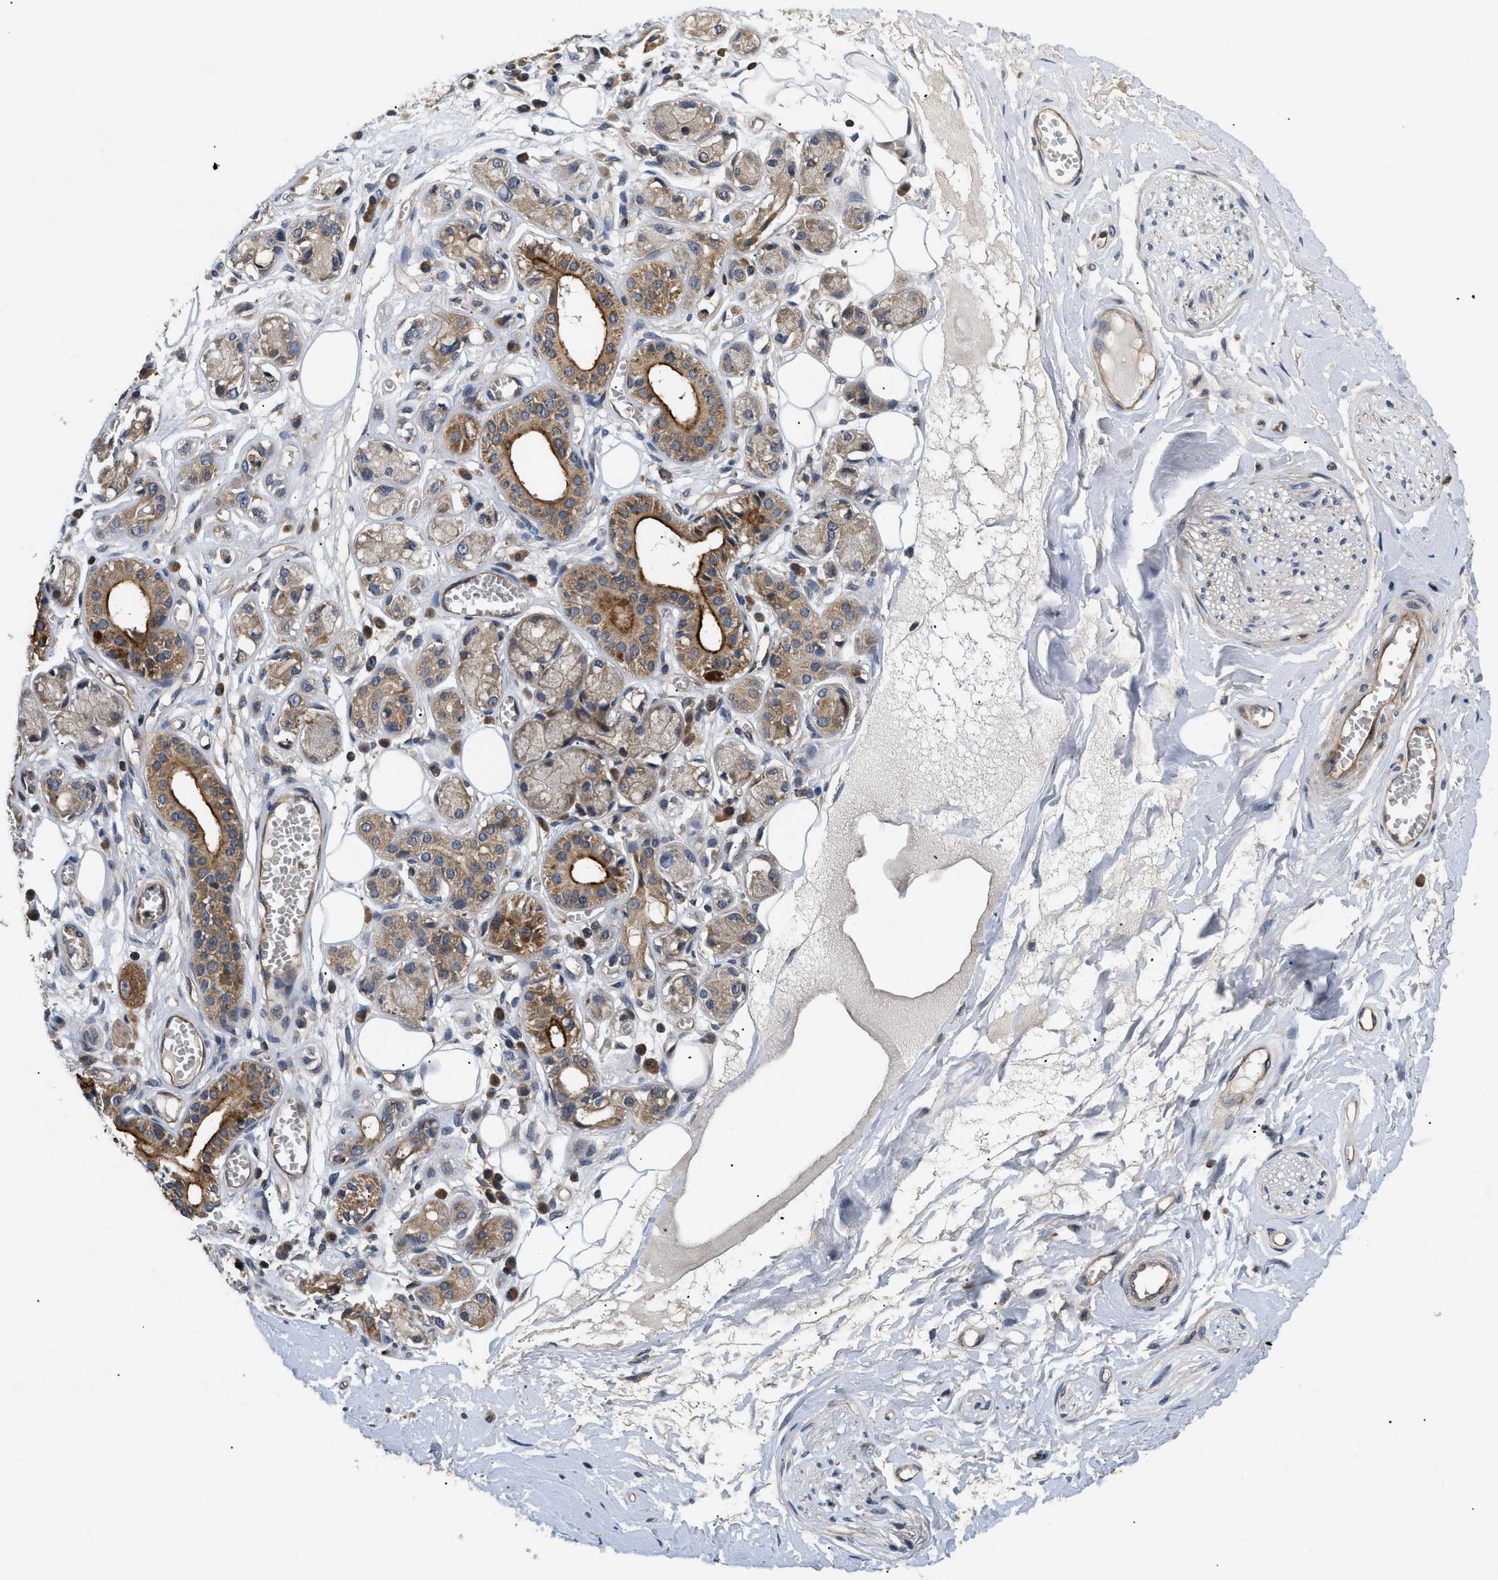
{"staining": {"intensity": "negative", "quantity": "none", "location": "none"}, "tissue": "adipose tissue", "cell_type": "Adipocytes", "image_type": "normal", "snomed": [{"axis": "morphology", "description": "Normal tissue, NOS"}, {"axis": "morphology", "description": "Inflammation, NOS"}, {"axis": "topography", "description": "Salivary gland"}, {"axis": "topography", "description": "Peripheral nerve tissue"}], "caption": "DAB (3,3'-diaminobenzidine) immunohistochemical staining of benign human adipose tissue demonstrates no significant staining in adipocytes.", "gene": "HMGCR", "patient": {"sex": "female", "age": 75}}